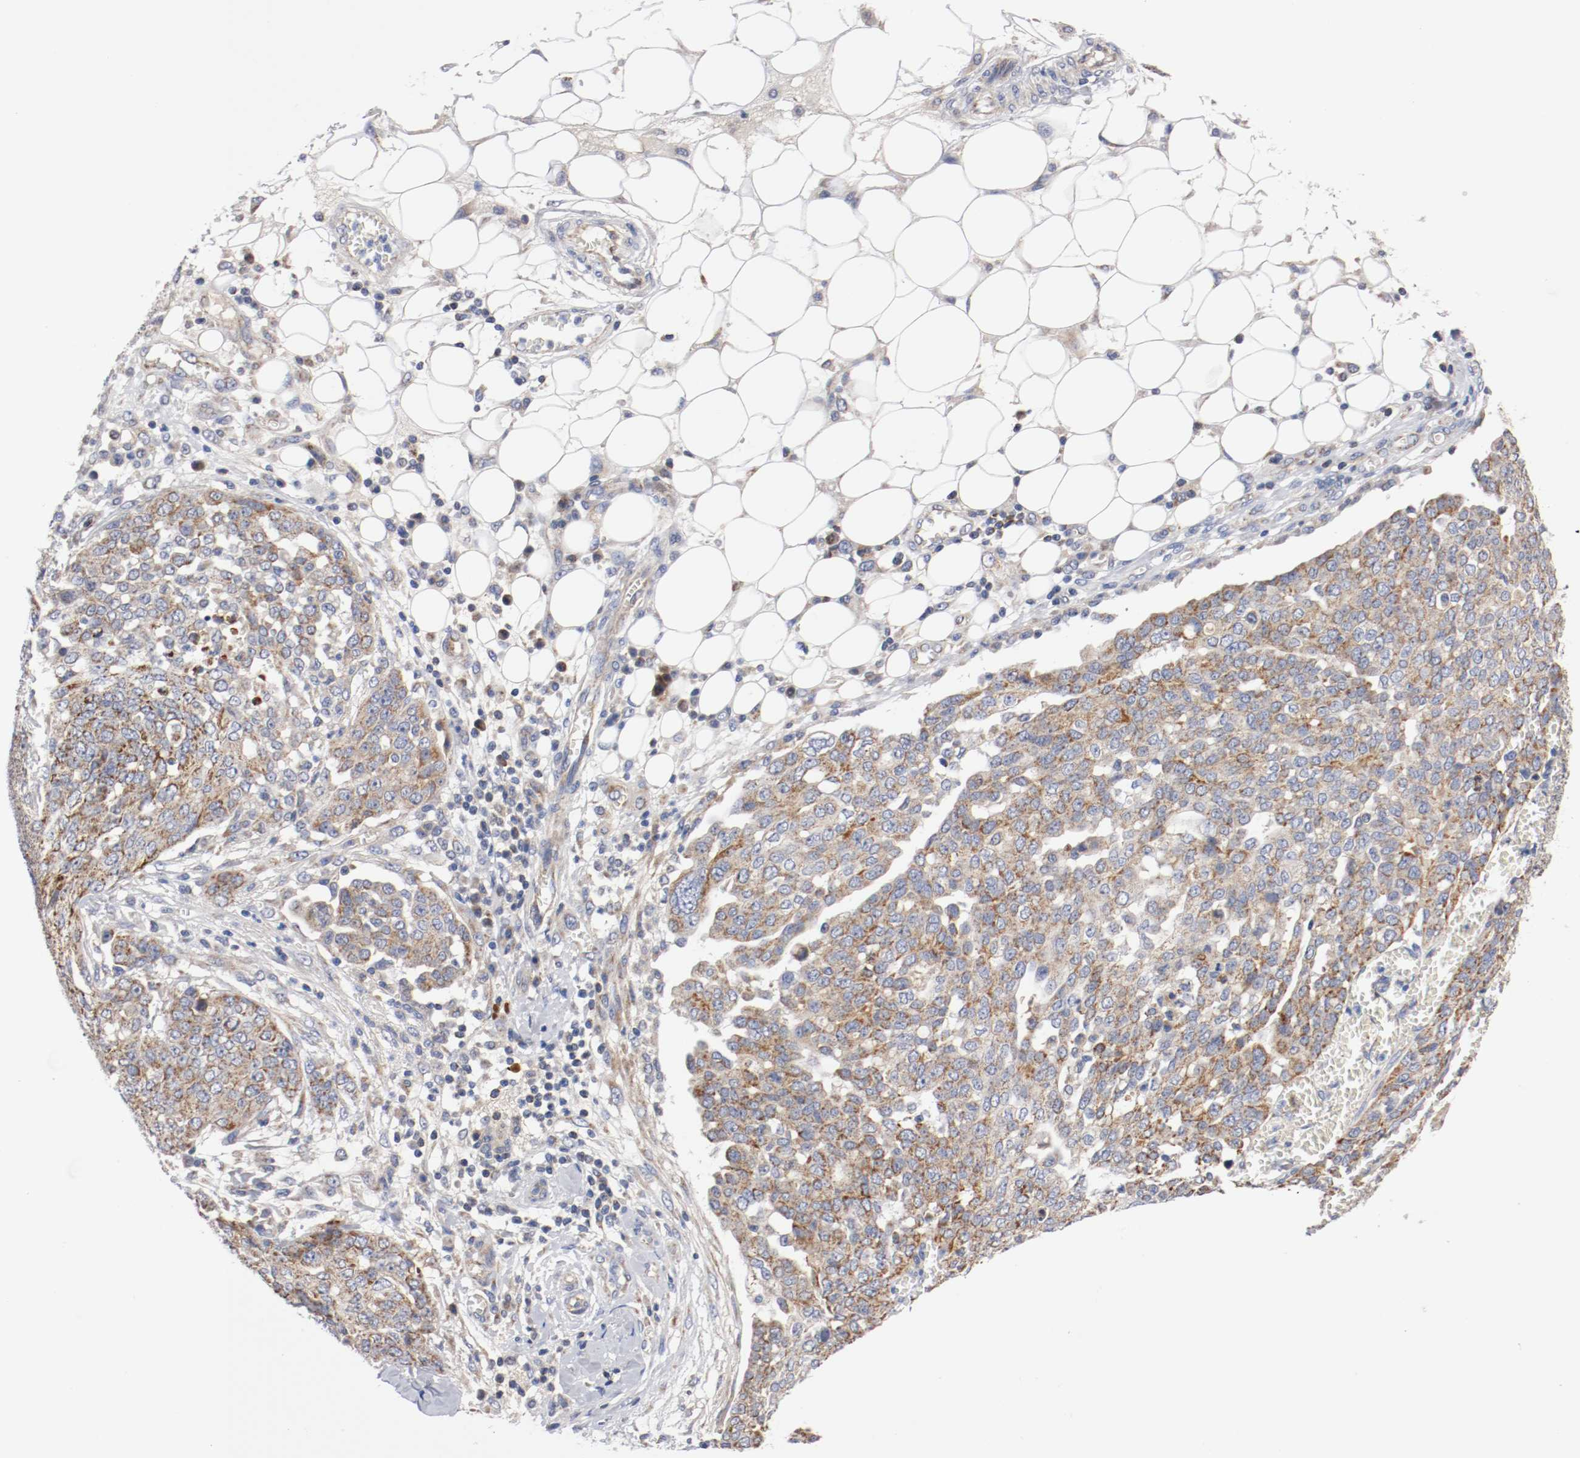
{"staining": {"intensity": "weak", "quantity": "25%-75%", "location": "cytoplasmic/membranous"}, "tissue": "ovarian cancer", "cell_type": "Tumor cells", "image_type": "cancer", "snomed": [{"axis": "morphology", "description": "Cystadenocarcinoma, serous, NOS"}, {"axis": "topography", "description": "Soft tissue"}, {"axis": "topography", "description": "Ovary"}], "caption": "Ovarian cancer (serous cystadenocarcinoma) was stained to show a protein in brown. There is low levels of weak cytoplasmic/membranous positivity in approximately 25%-75% of tumor cells.", "gene": "PCSK6", "patient": {"sex": "female", "age": 57}}